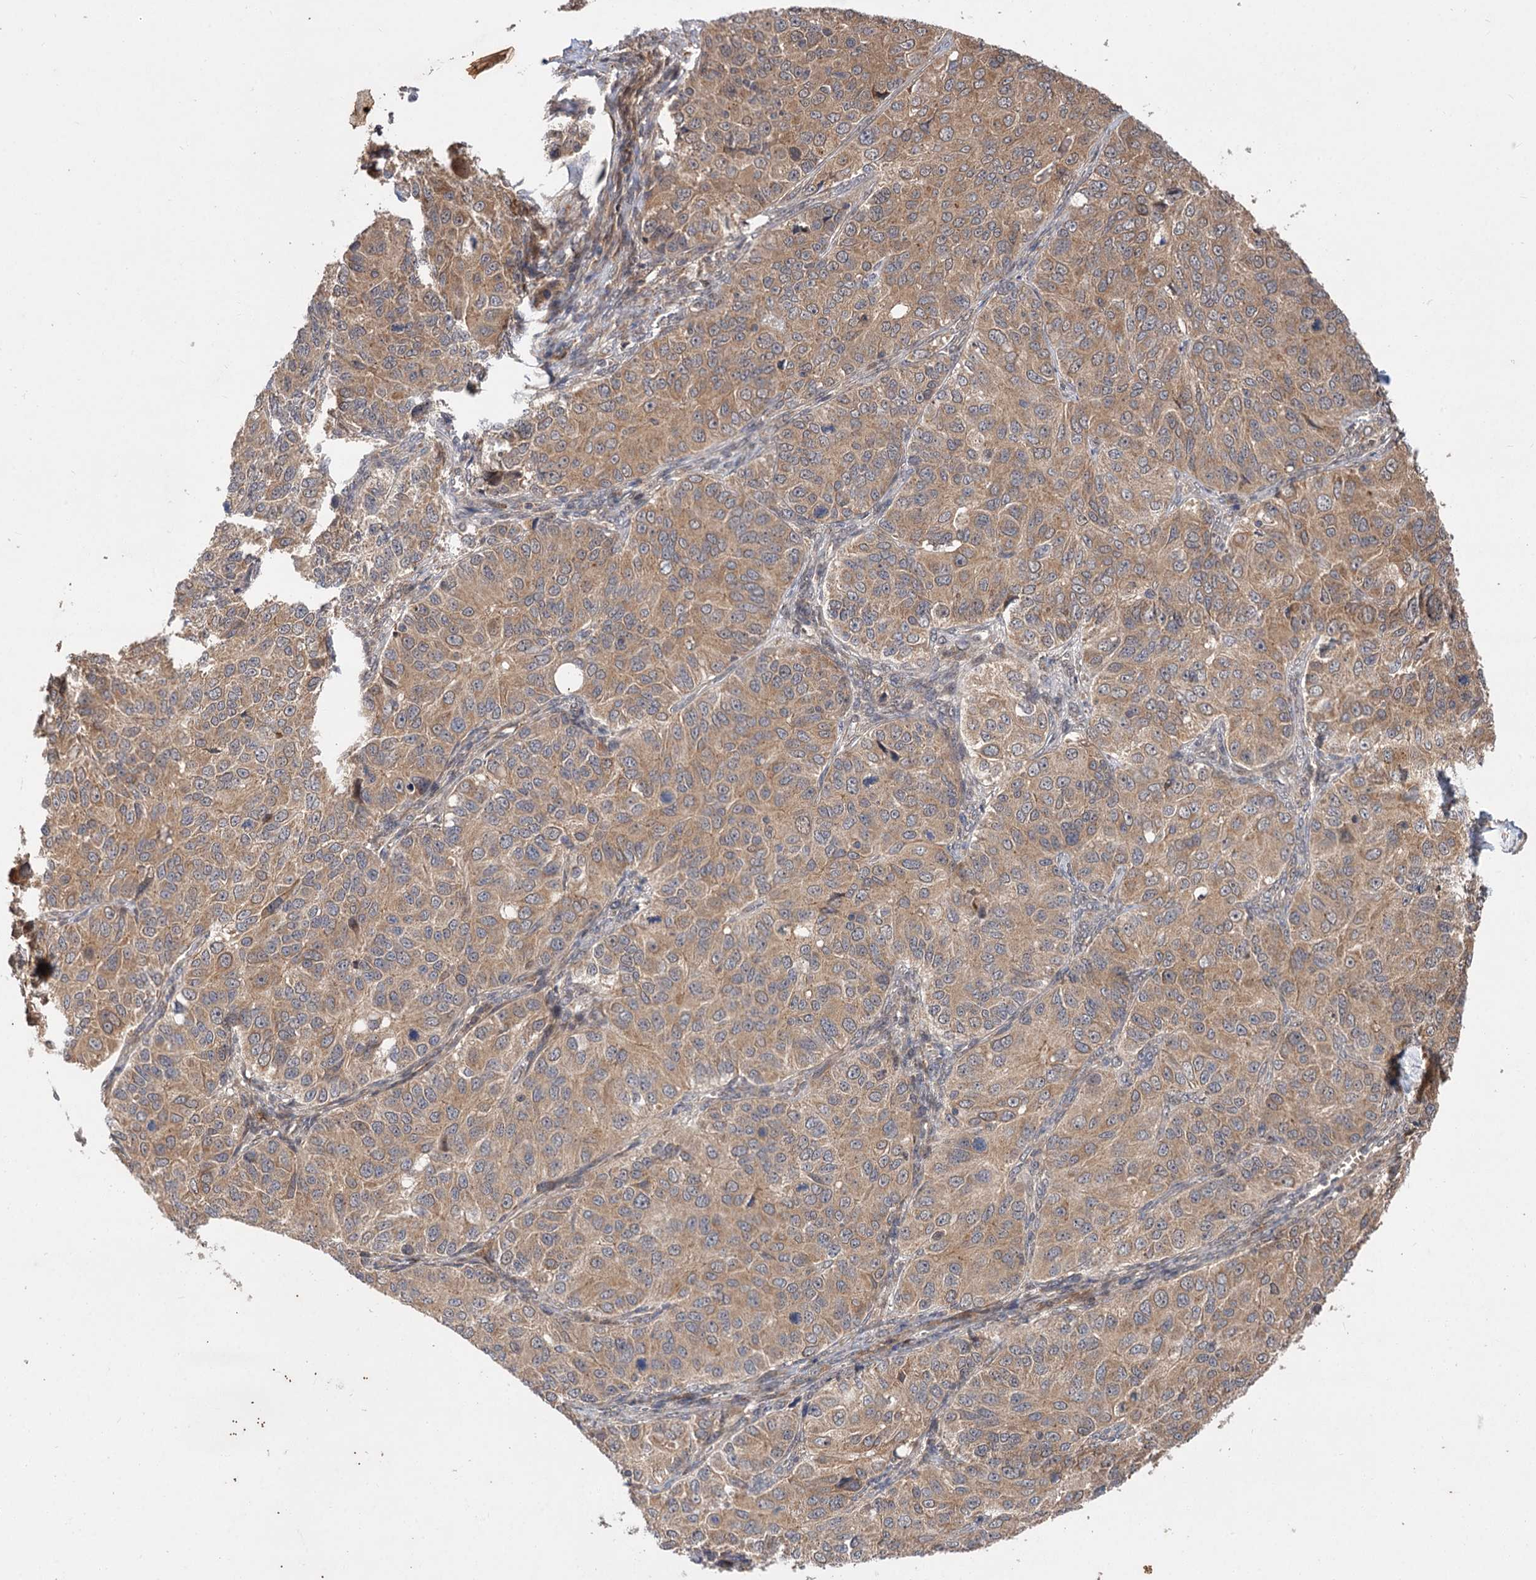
{"staining": {"intensity": "moderate", "quantity": ">75%", "location": "cytoplasmic/membranous"}, "tissue": "ovarian cancer", "cell_type": "Tumor cells", "image_type": "cancer", "snomed": [{"axis": "morphology", "description": "Carcinoma, endometroid"}, {"axis": "topography", "description": "Ovary"}], "caption": "Human ovarian cancer stained with a protein marker reveals moderate staining in tumor cells.", "gene": "FBXW8", "patient": {"sex": "female", "age": 51}}